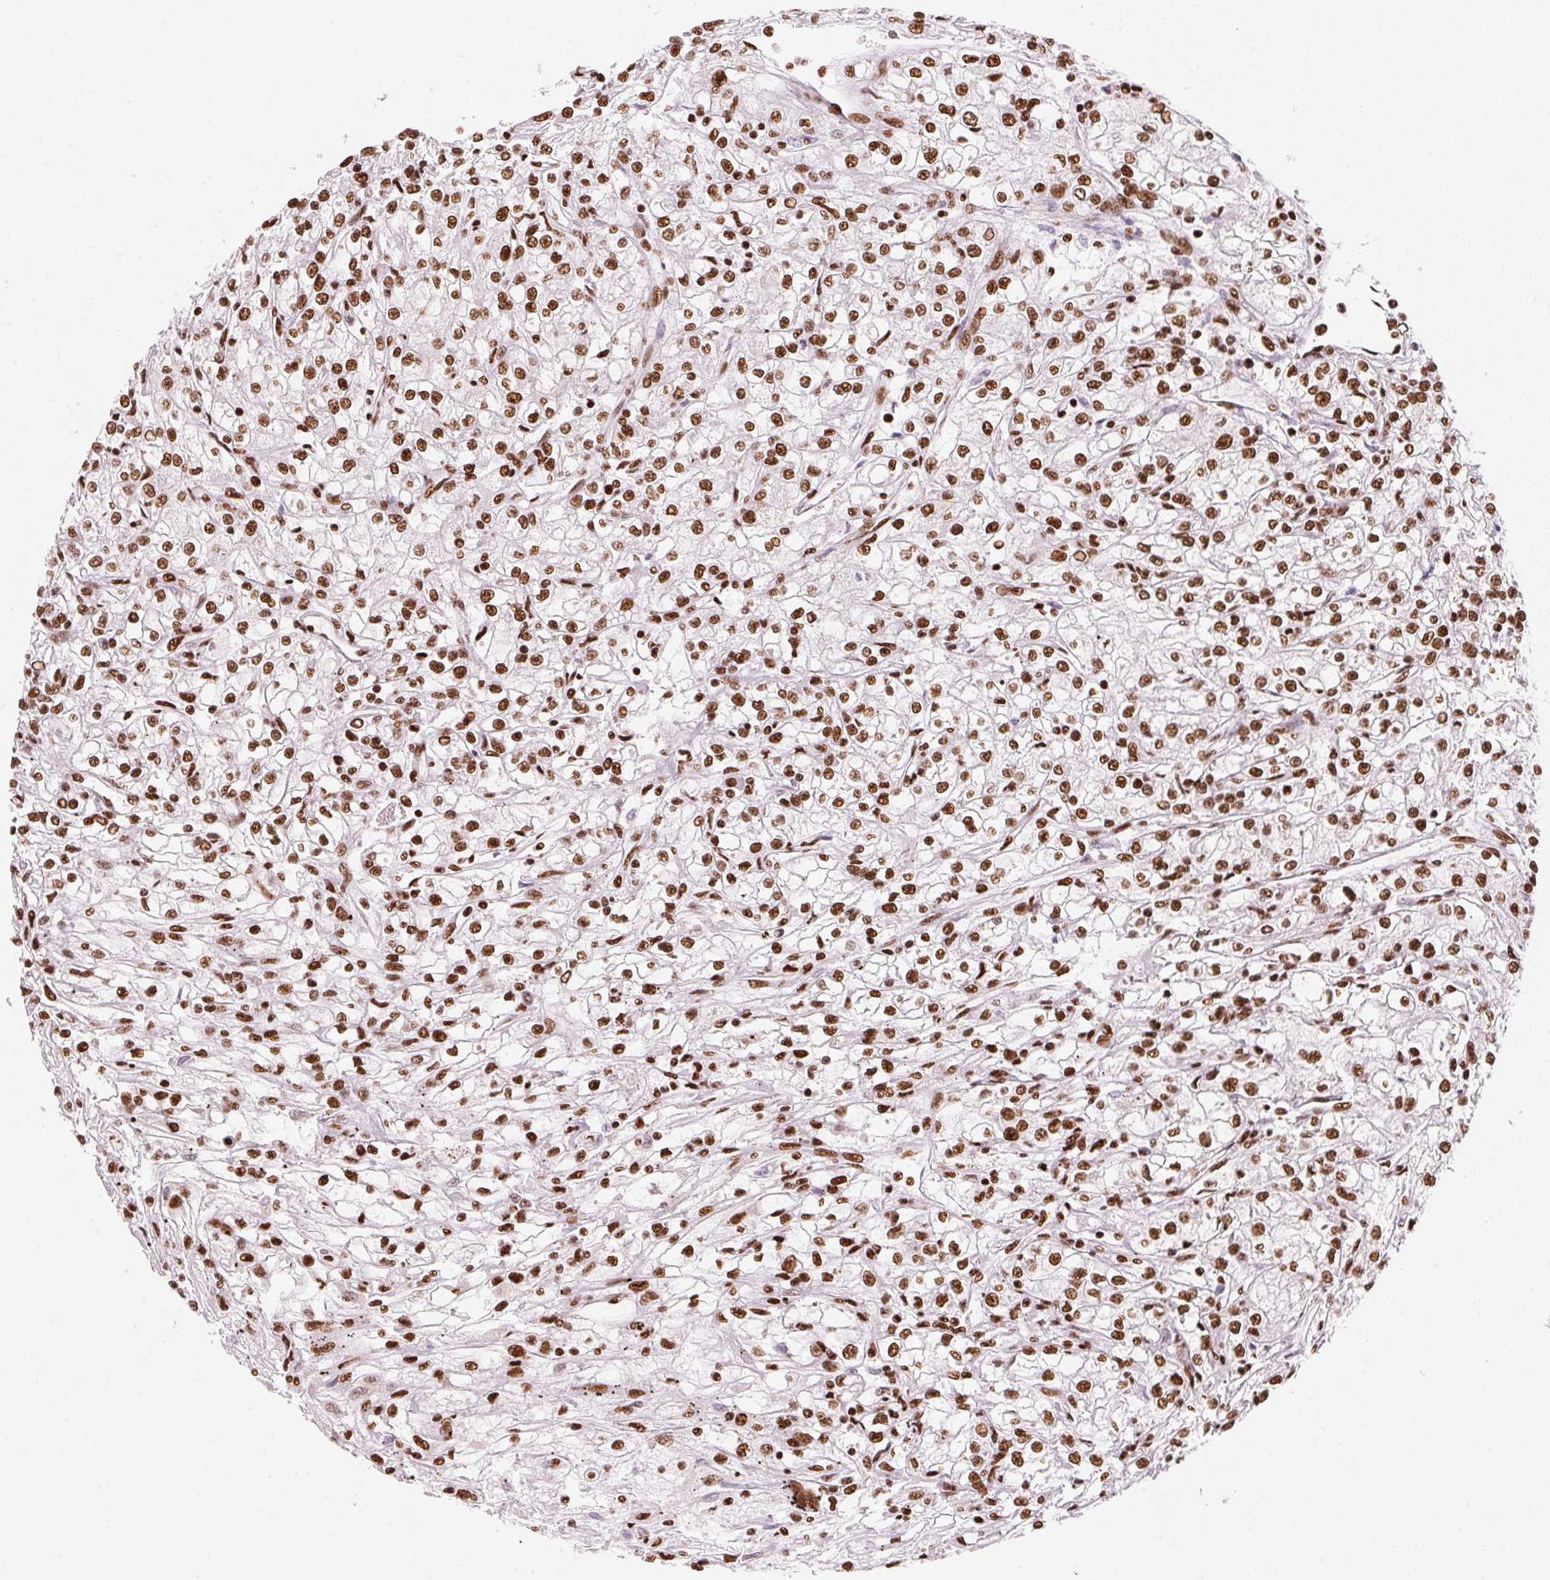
{"staining": {"intensity": "strong", "quantity": ">75%", "location": "nuclear"}, "tissue": "renal cancer", "cell_type": "Tumor cells", "image_type": "cancer", "snomed": [{"axis": "morphology", "description": "Adenocarcinoma, NOS"}, {"axis": "topography", "description": "Kidney"}], "caption": "Human renal adenocarcinoma stained for a protein (brown) displays strong nuclear positive staining in about >75% of tumor cells.", "gene": "NXF1", "patient": {"sex": "female", "age": 59}}